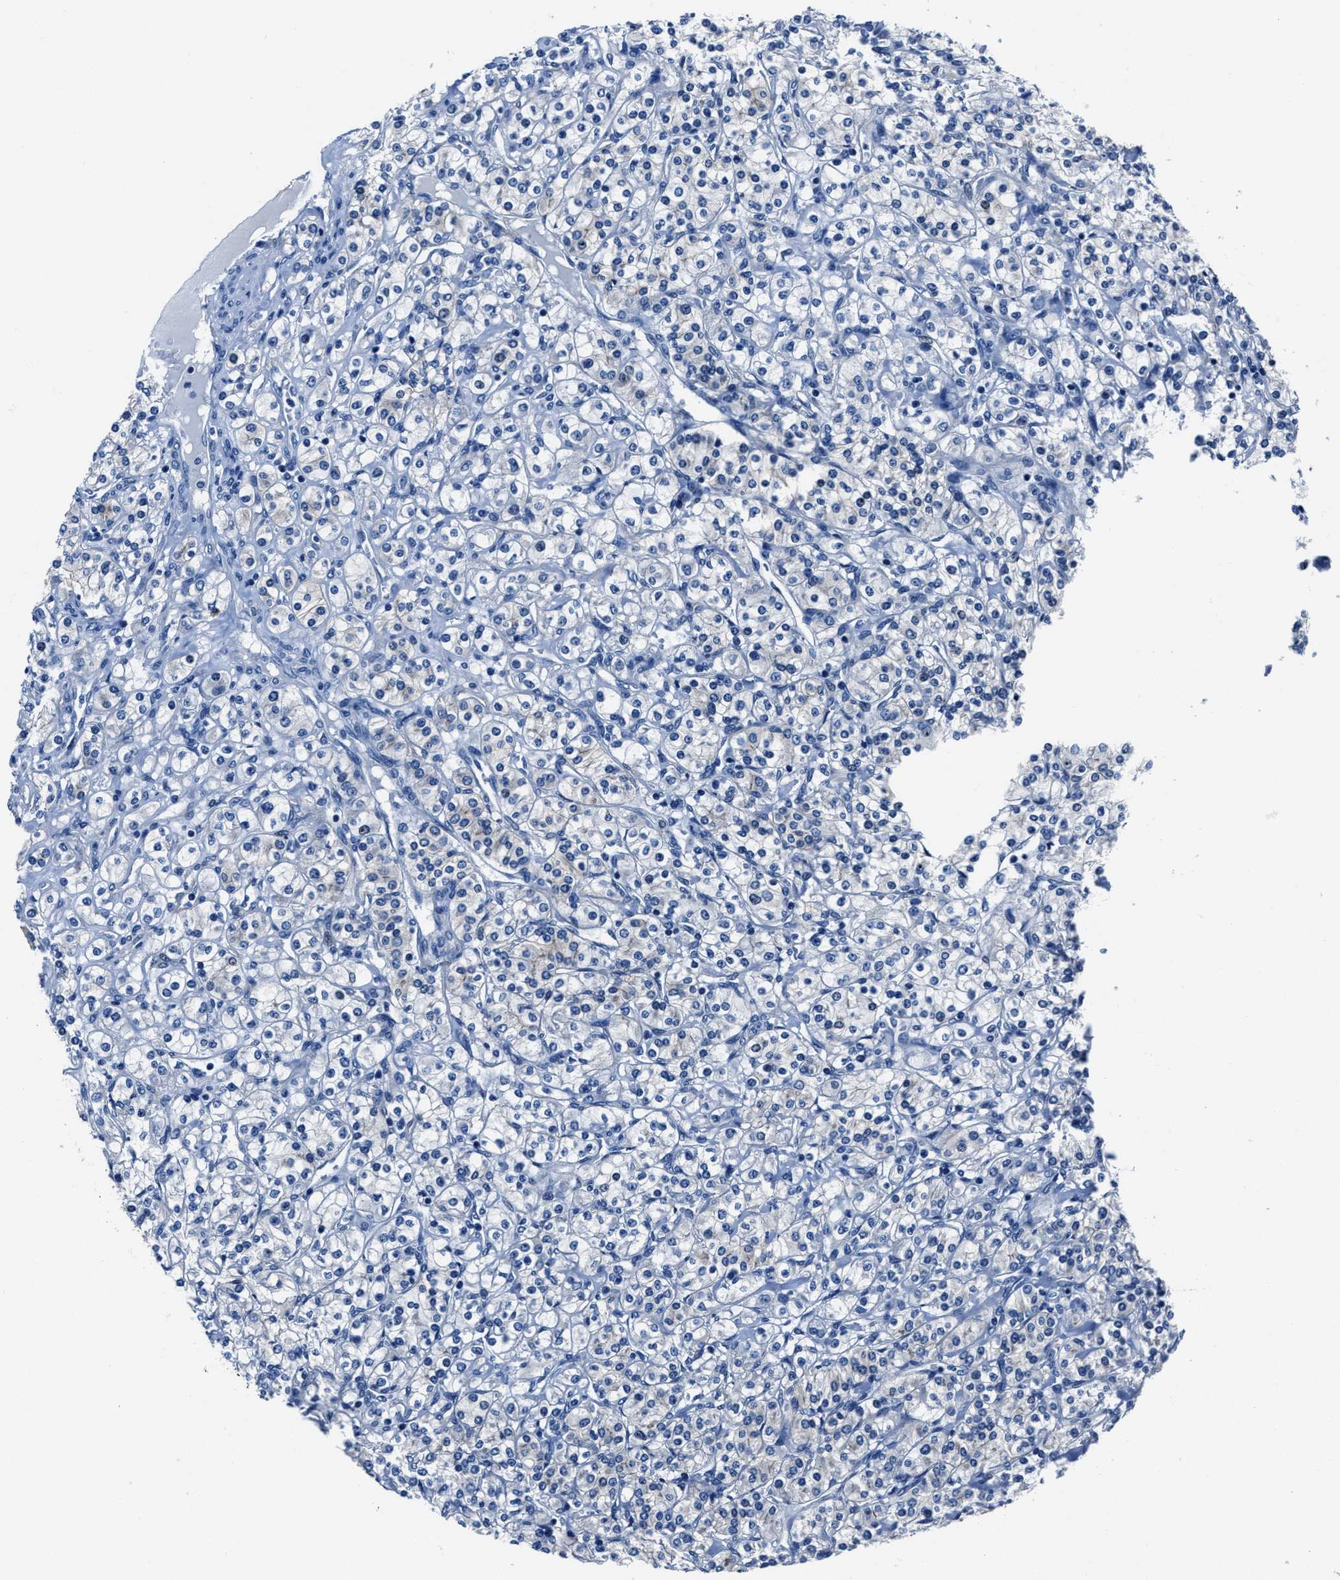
{"staining": {"intensity": "negative", "quantity": "none", "location": "none"}, "tissue": "renal cancer", "cell_type": "Tumor cells", "image_type": "cancer", "snomed": [{"axis": "morphology", "description": "Adenocarcinoma, NOS"}, {"axis": "topography", "description": "Kidney"}], "caption": "An image of human renal adenocarcinoma is negative for staining in tumor cells.", "gene": "LMO7", "patient": {"sex": "male", "age": 77}}